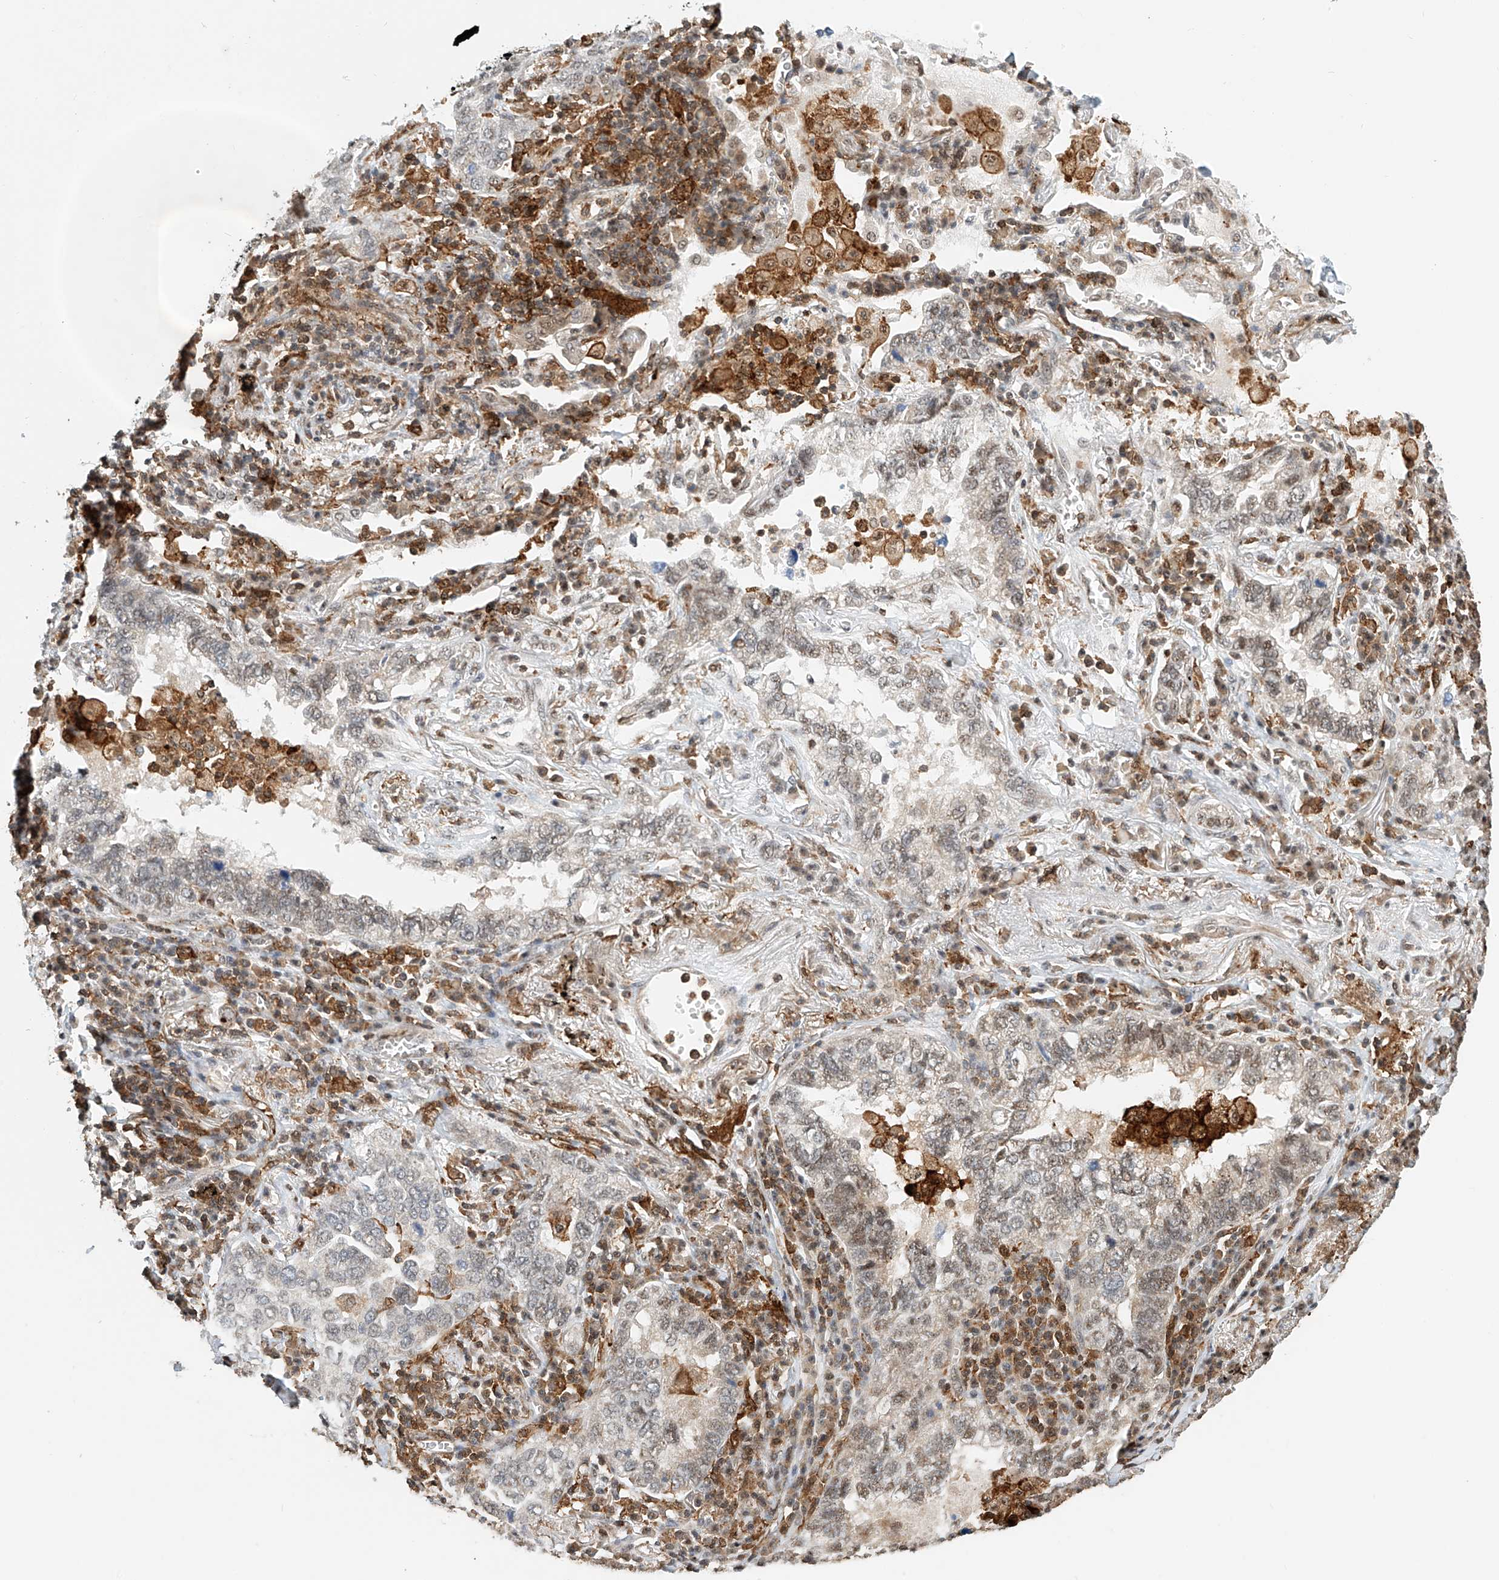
{"staining": {"intensity": "weak", "quantity": "<25%", "location": "nuclear"}, "tissue": "lung cancer", "cell_type": "Tumor cells", "image_type": "cancer", "snomed": [{"axis": "morphology", "description": "Adenocarcinoma, NOS"}, {"axis": "topography", "description": "Lung"}], "caption": "Tumor cells show no significant protein expression in adenocarcinoma (lung).", "gene": "MICAL1", "patient": {"sex": "male", "age": 65}}